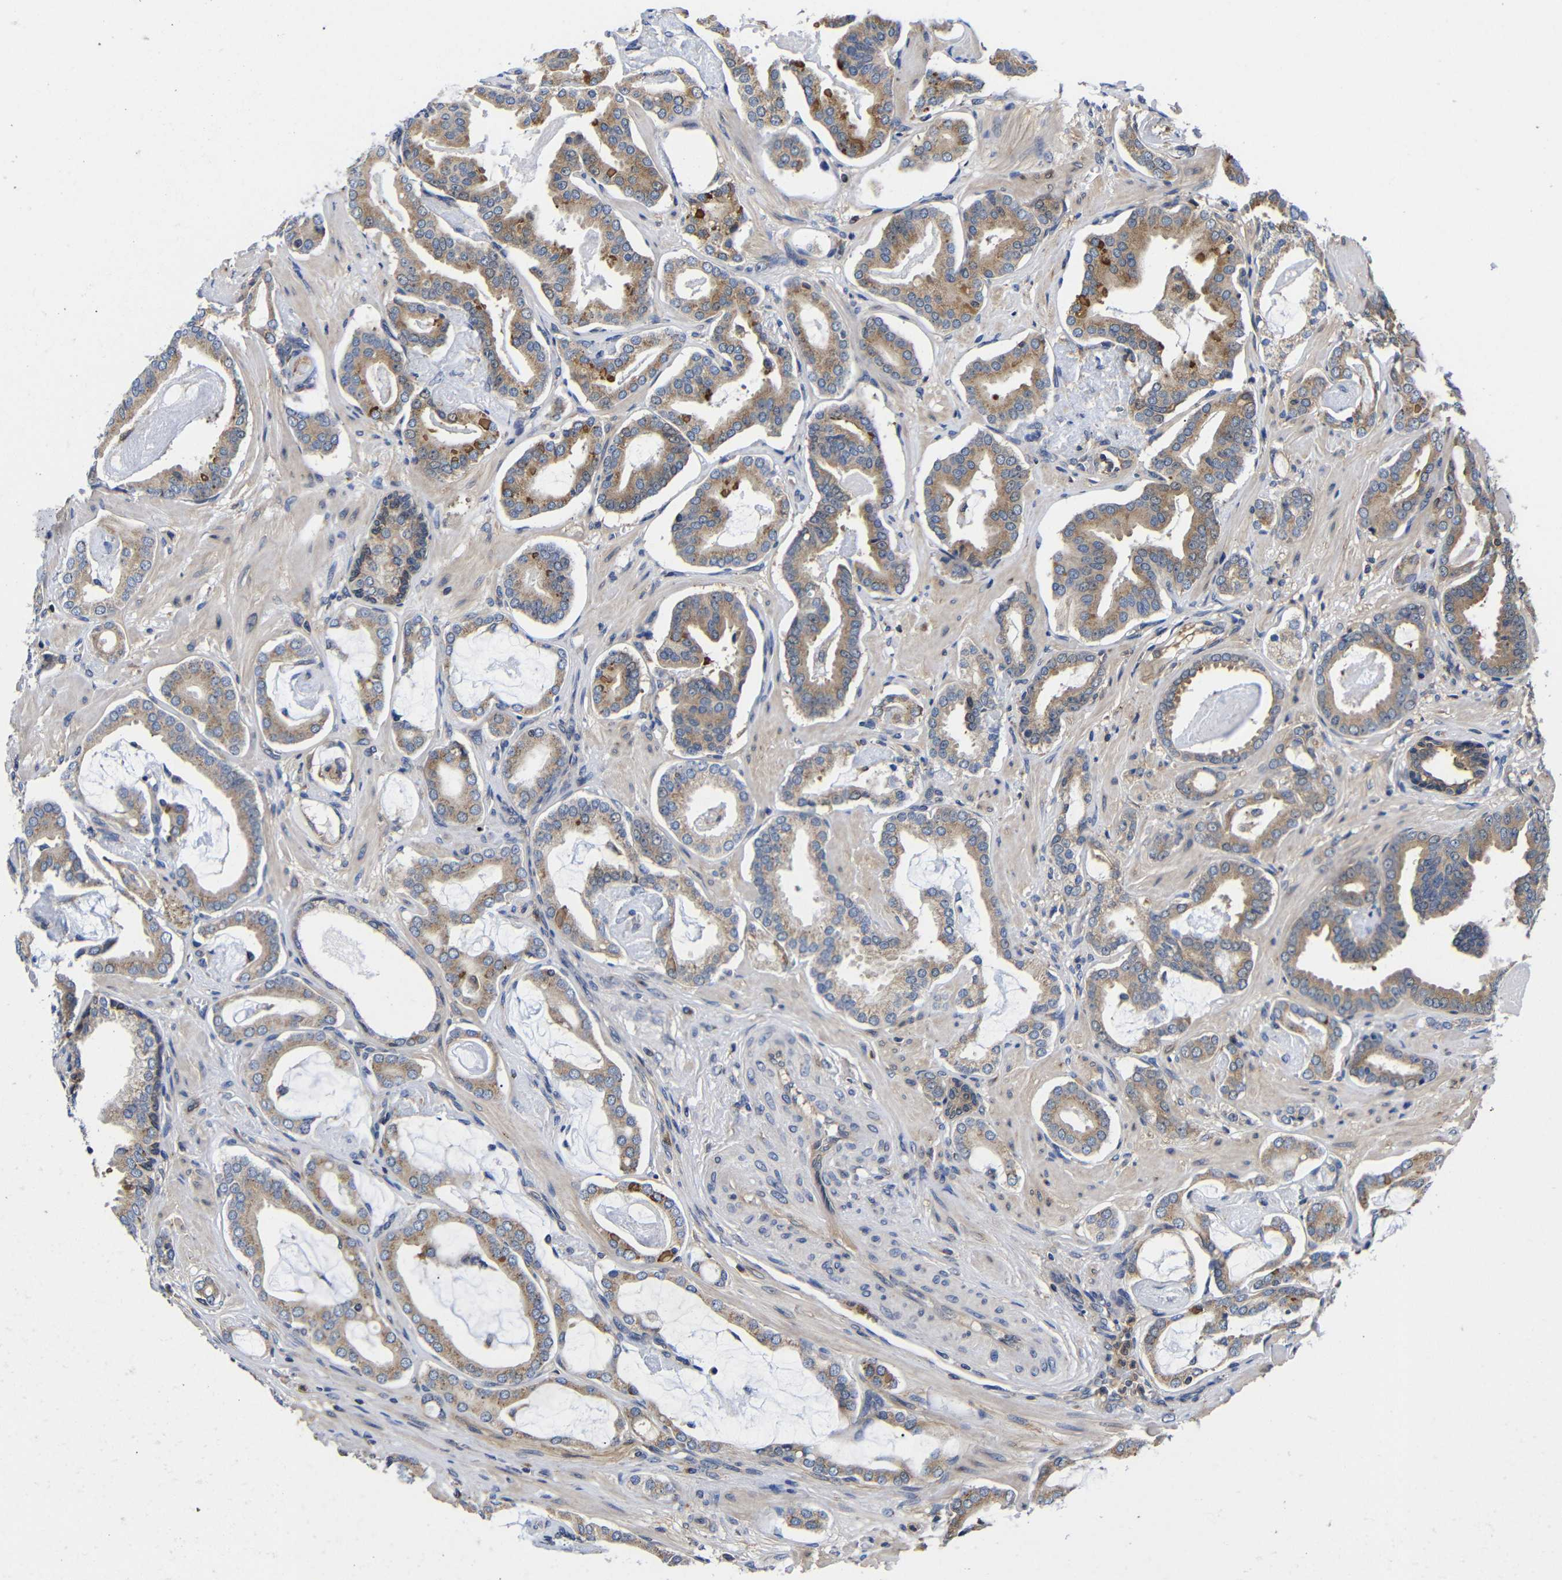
{"staining": {"intensity": "moderate", "quantity": ">75%", "location": "cytoplasmic/membranous"}, "tissue": "prostate cancer", "cell_type": "Tumor cells", "image_type": "cancer", "snomed": [{"axis": "morphology", "description": "Adenocarcinoma, Low grade"}, {"axis": "topography", "description": "Prostate"}], "caption": "This histopathology image exhibits prostate adenocarcinoma (low-grade) stained with immunohistochemistry (IHC) to label a protein in brown. The cytoplasmic/membranous of tumor cells show moderate positivity for the protein. Nuclei are counter-stained blue.", "gene": "LRRCC1", "patient": {"sex": "male", "age": 53}}